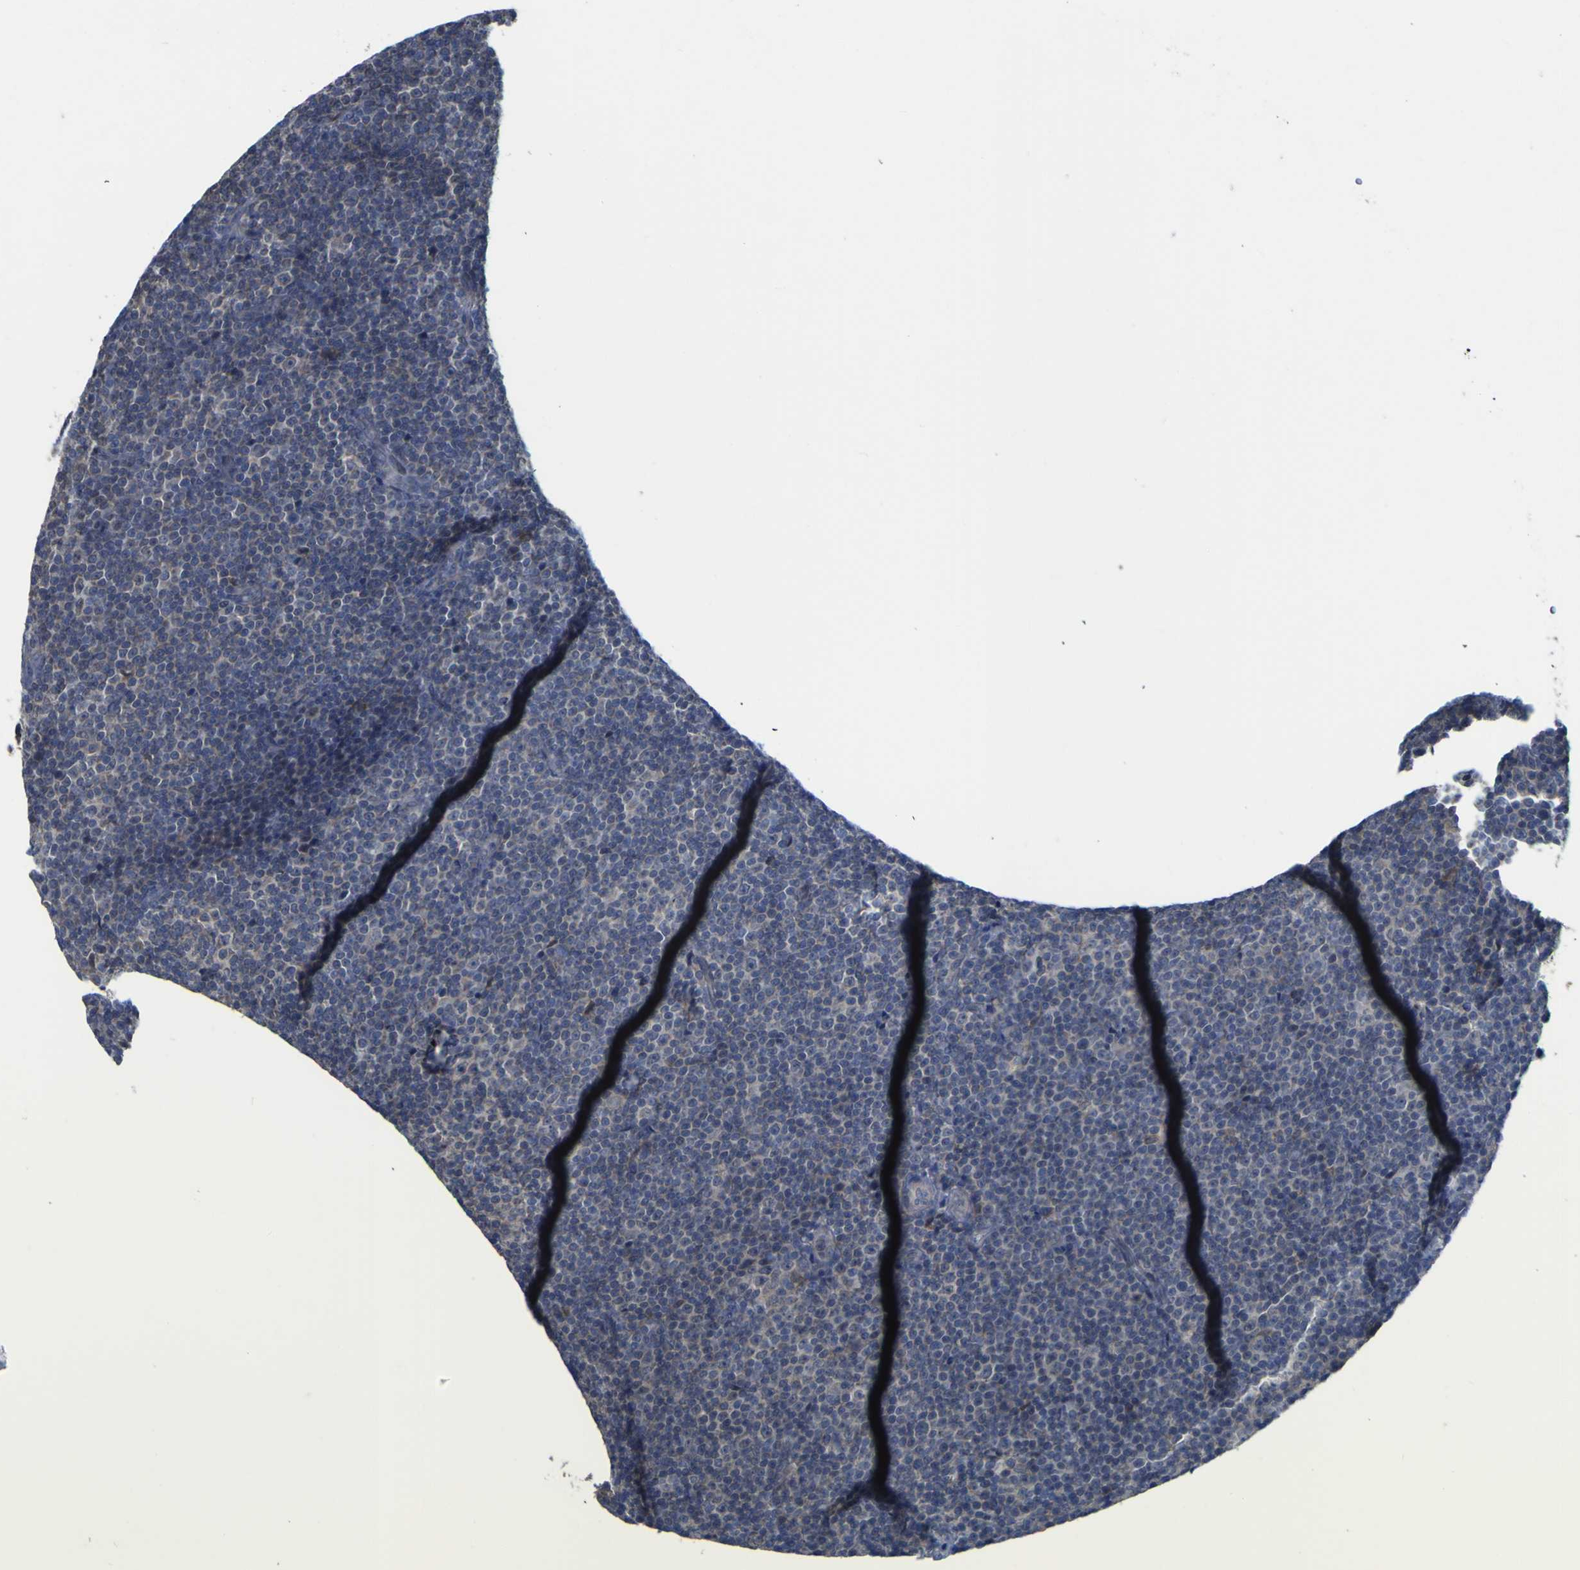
{"staining": {"intensity": "negative", "quantity": "none", "location": "none"}, "tissue": "lymphoma", "cell_type": "Tumor cells", "image_type": "cancer", "snomed": [{"axis": "morphology", "description": "Malignant lymphoma, non-Hodgkin's type, Low grade"}, {"axis": "topography", "description": "Lymph node"}], "caption": "DAB immunohistochemical staining of malignant lymphoma, non-Hodgkin's type (low-grade) exhibits no significant positivity in tumor cells. Brightfield microscopy of immunohistochemistry (IHC) stained with DAB (3,3'-diaminobenzidine) (brown) and hematoxylin (blue), captured at high magnification.", "gene": "TNFRSF11A", "patient": {"sex": "female", "age": 67}}